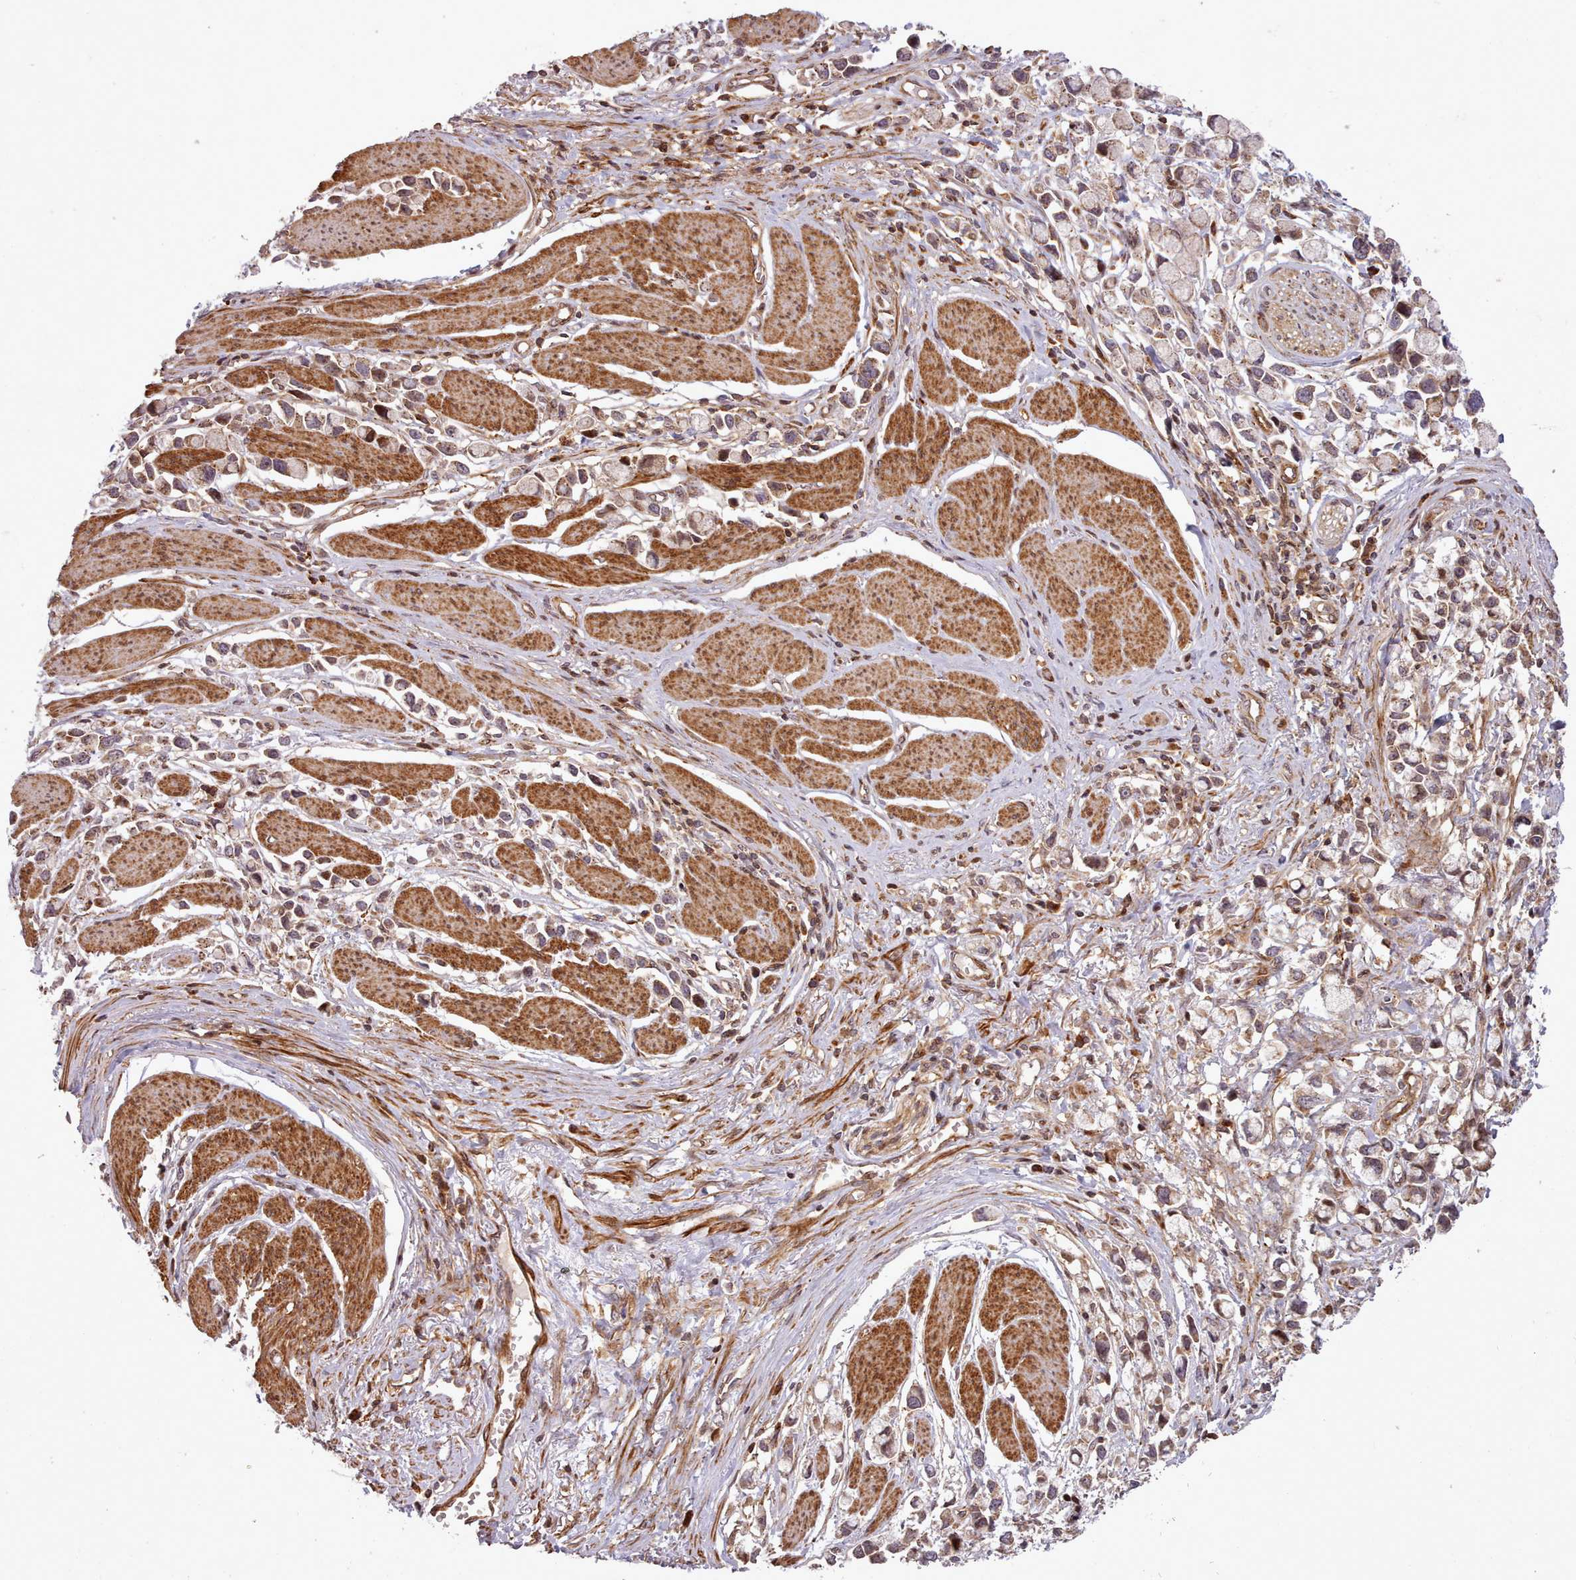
{"staining": {"intensity": "weak", "quantity": "<25%", "location": "cytoplasmic/membranous"}, "tissue": "stomach cancer", "cell_type": "Tumor cells", "image_type": "cancer", "snomed": [{"axis": "morphology", "description": "Adenocarcinoma, NOS"}, {"axis": "topography", "description": "Stomach"}], "caption": "This is an immunohistochemistry (IHC) micrograph of human stomach cancer (adenocarcinoma). There is no staining in tumor cells.", "gene": "NLRP7", "patient": {"sex": "female", "age": 81}}